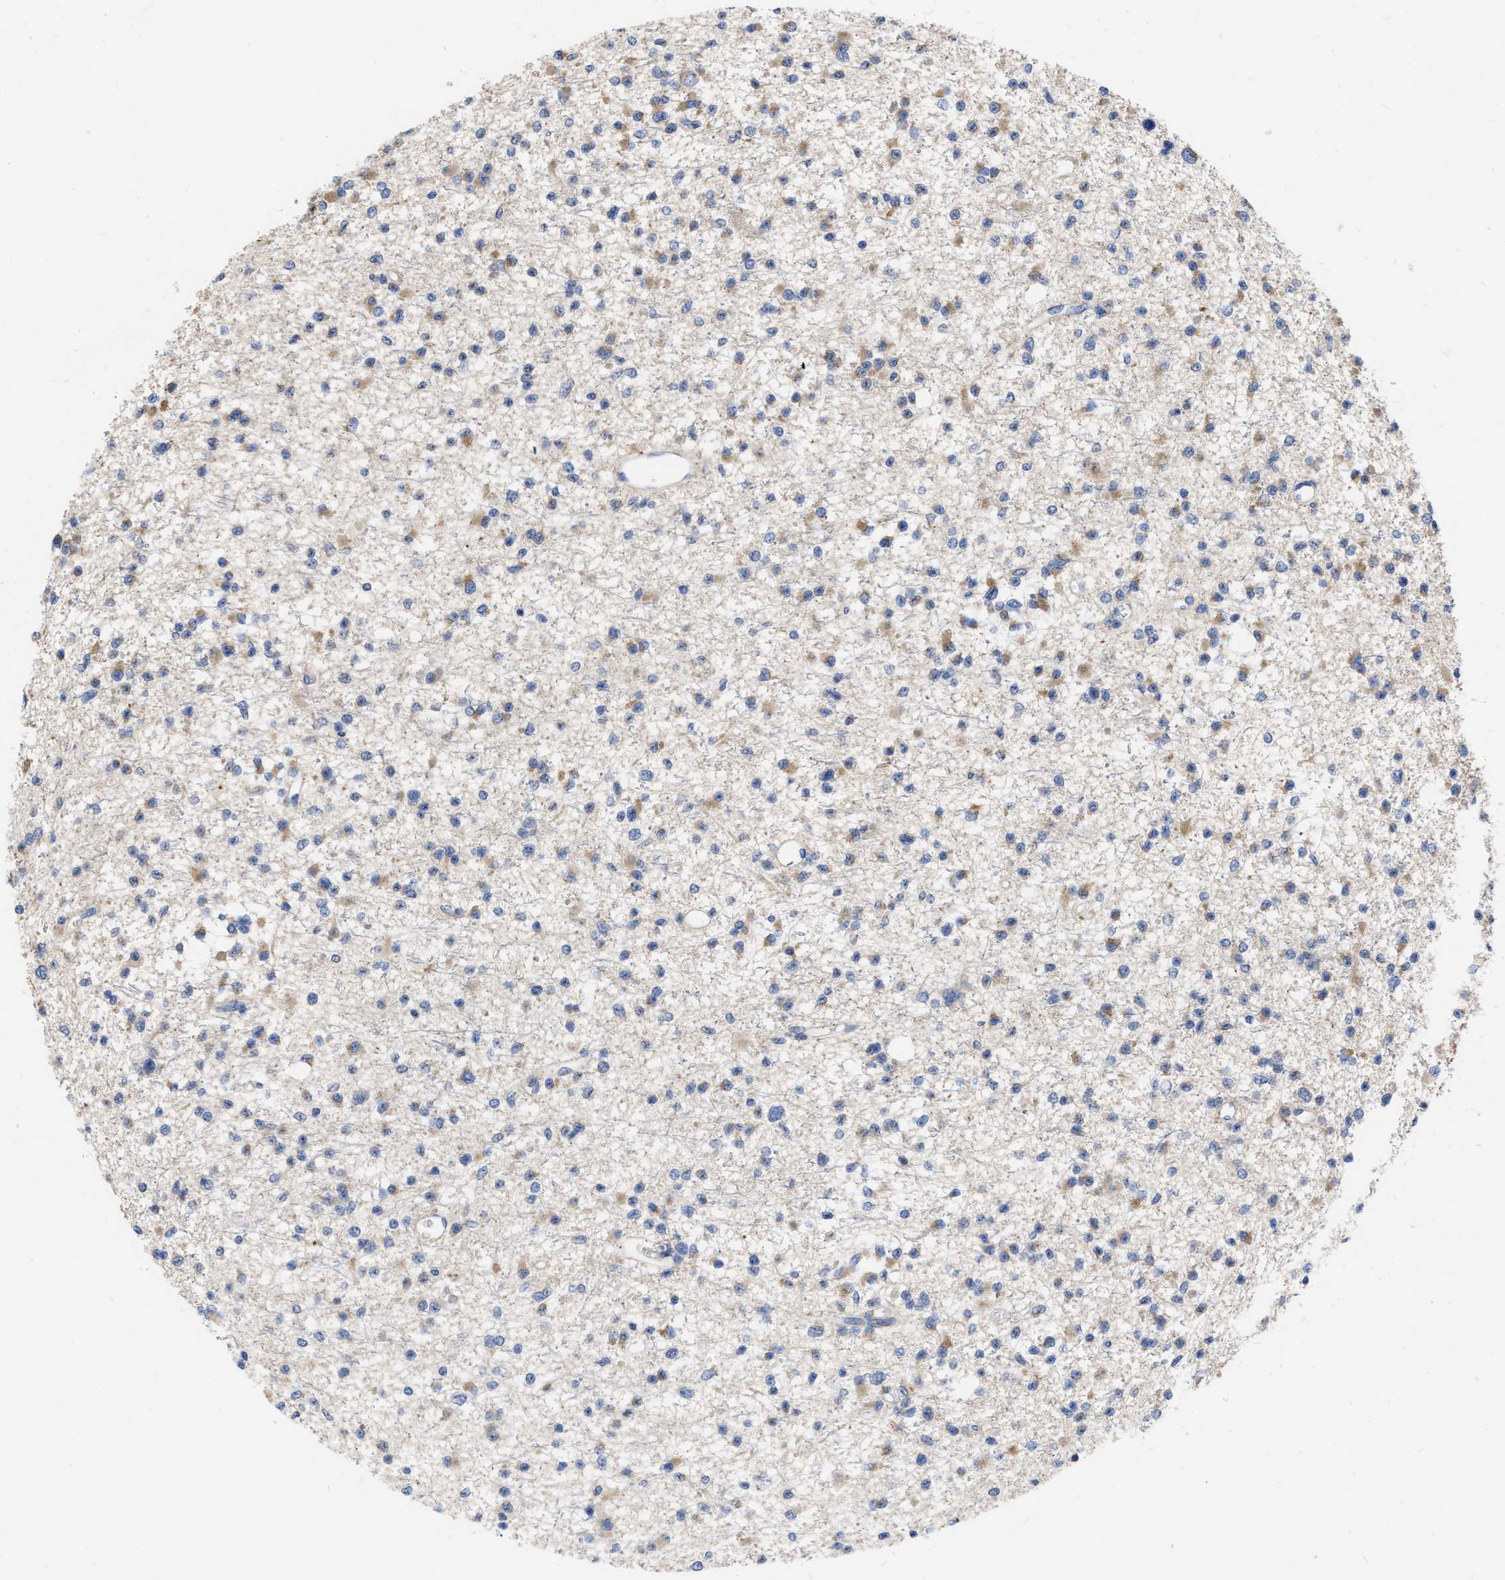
{"staining": {"intensity": "weak", "quantity": "<25%", "location": "cytoplasmic/membranous"}, "tissue": "glioma", "cell_type": "Tumor cells", "image_type": "cancer", "snomed": [{"axis": "morphology", "description": "Glioma, malignant, Low grade"}, {"axis": "topography", "description": "Brain"}], "caption": "The histopathology image shows no staining of tumor cells in glioma.", "gene": "MLST8", "patient": {"sex": "female", "age": 22}}